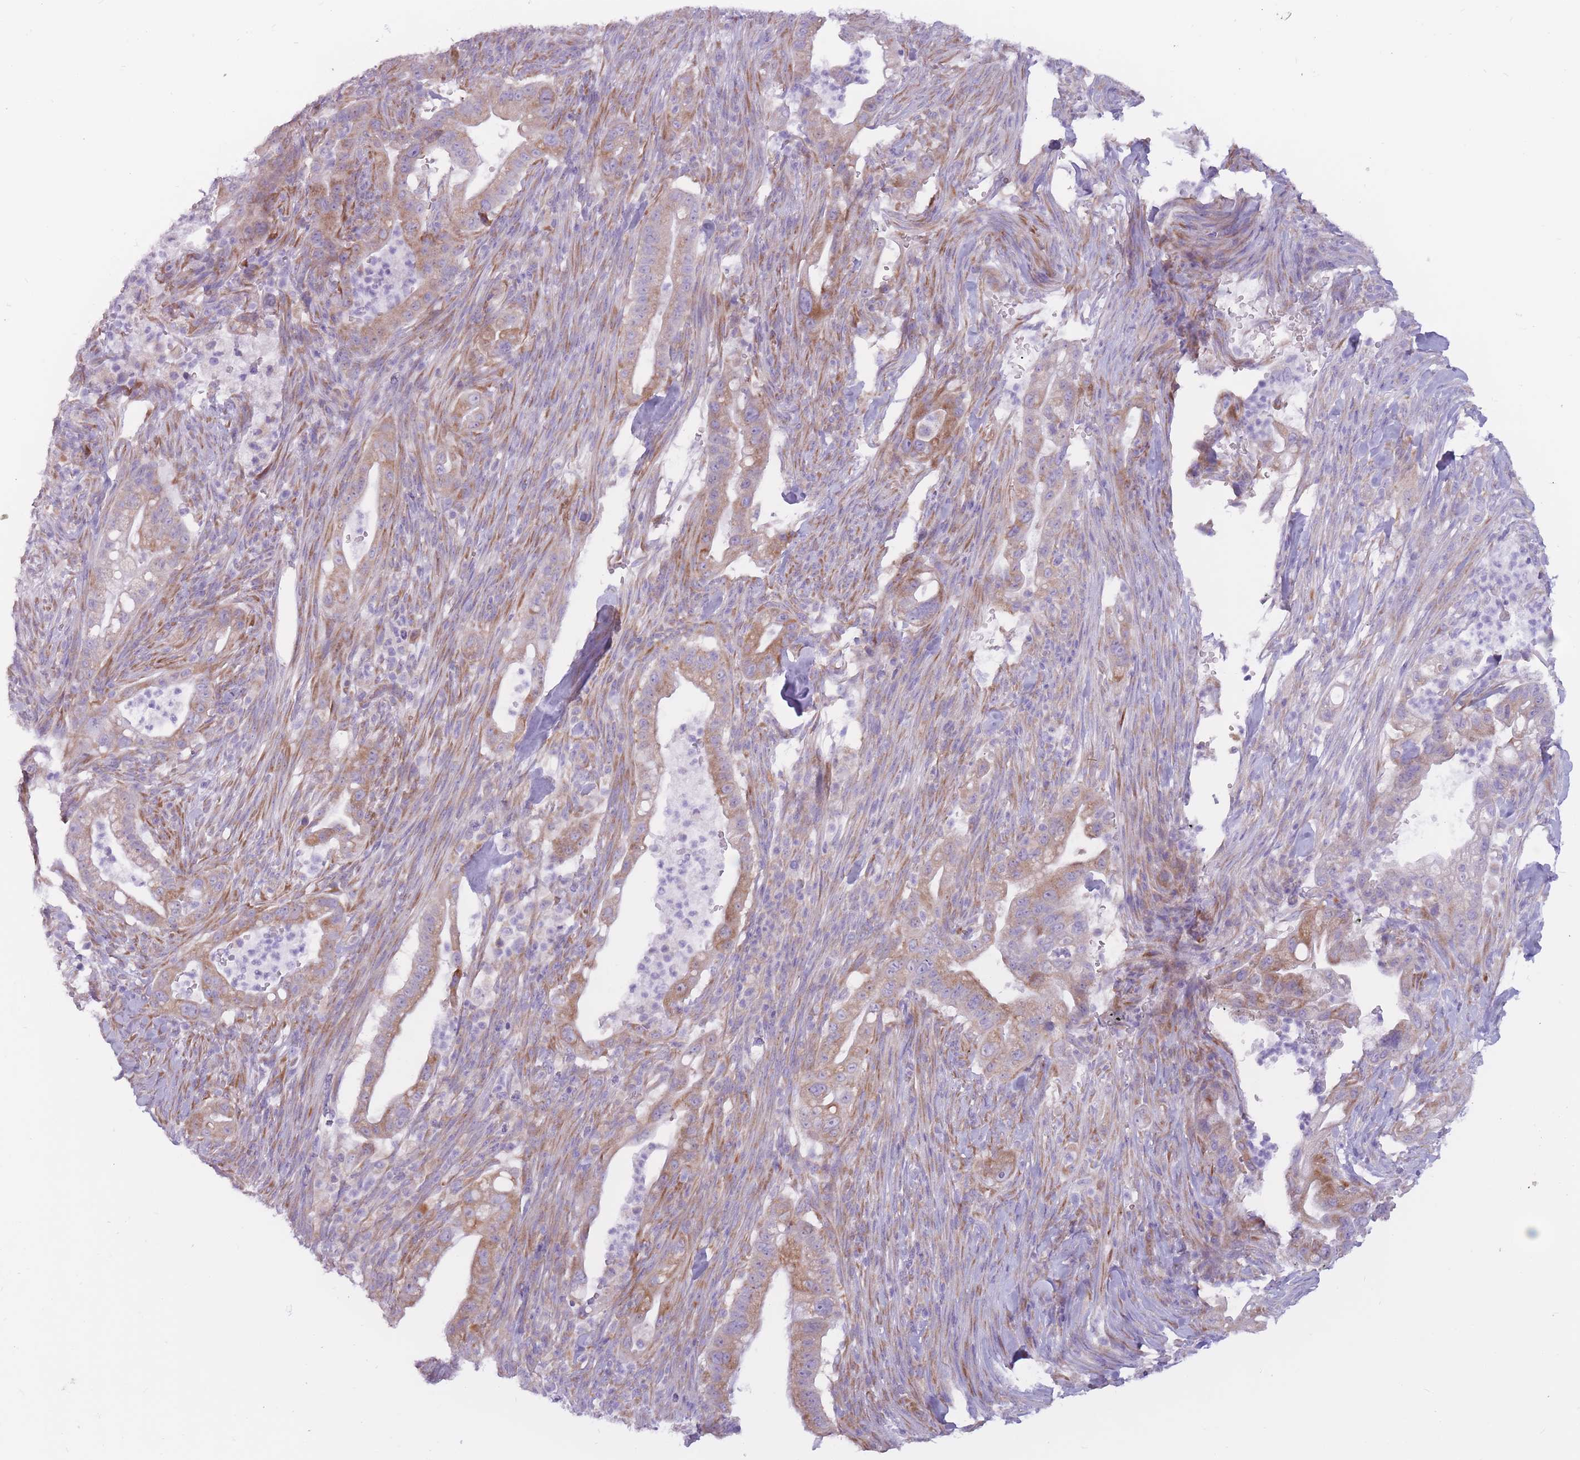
{"staining": {"intensity": "moderate", "quantity": "25%-75%", "location": "cytoplasmic/membranous"}, "tissue": "pancreatic cancer", "cell_type": "Tumor cells", "image_type": "cancer", "snomed": [{"axis": "morphology", "description": "Adenocarcinoma, NOS"}, {"axis": "topography", "description": "Pancreas"}], "caption": "Pancreatic adenocarcinoma stained with DAB immunohistochemistry (IHC) demonstrates medium levels of moderate cytoplasmic/membranous expression in about 25%-75% of tumor cells.", "gene": "RPL18", "patient": {"sex": "male", "age": 44}}